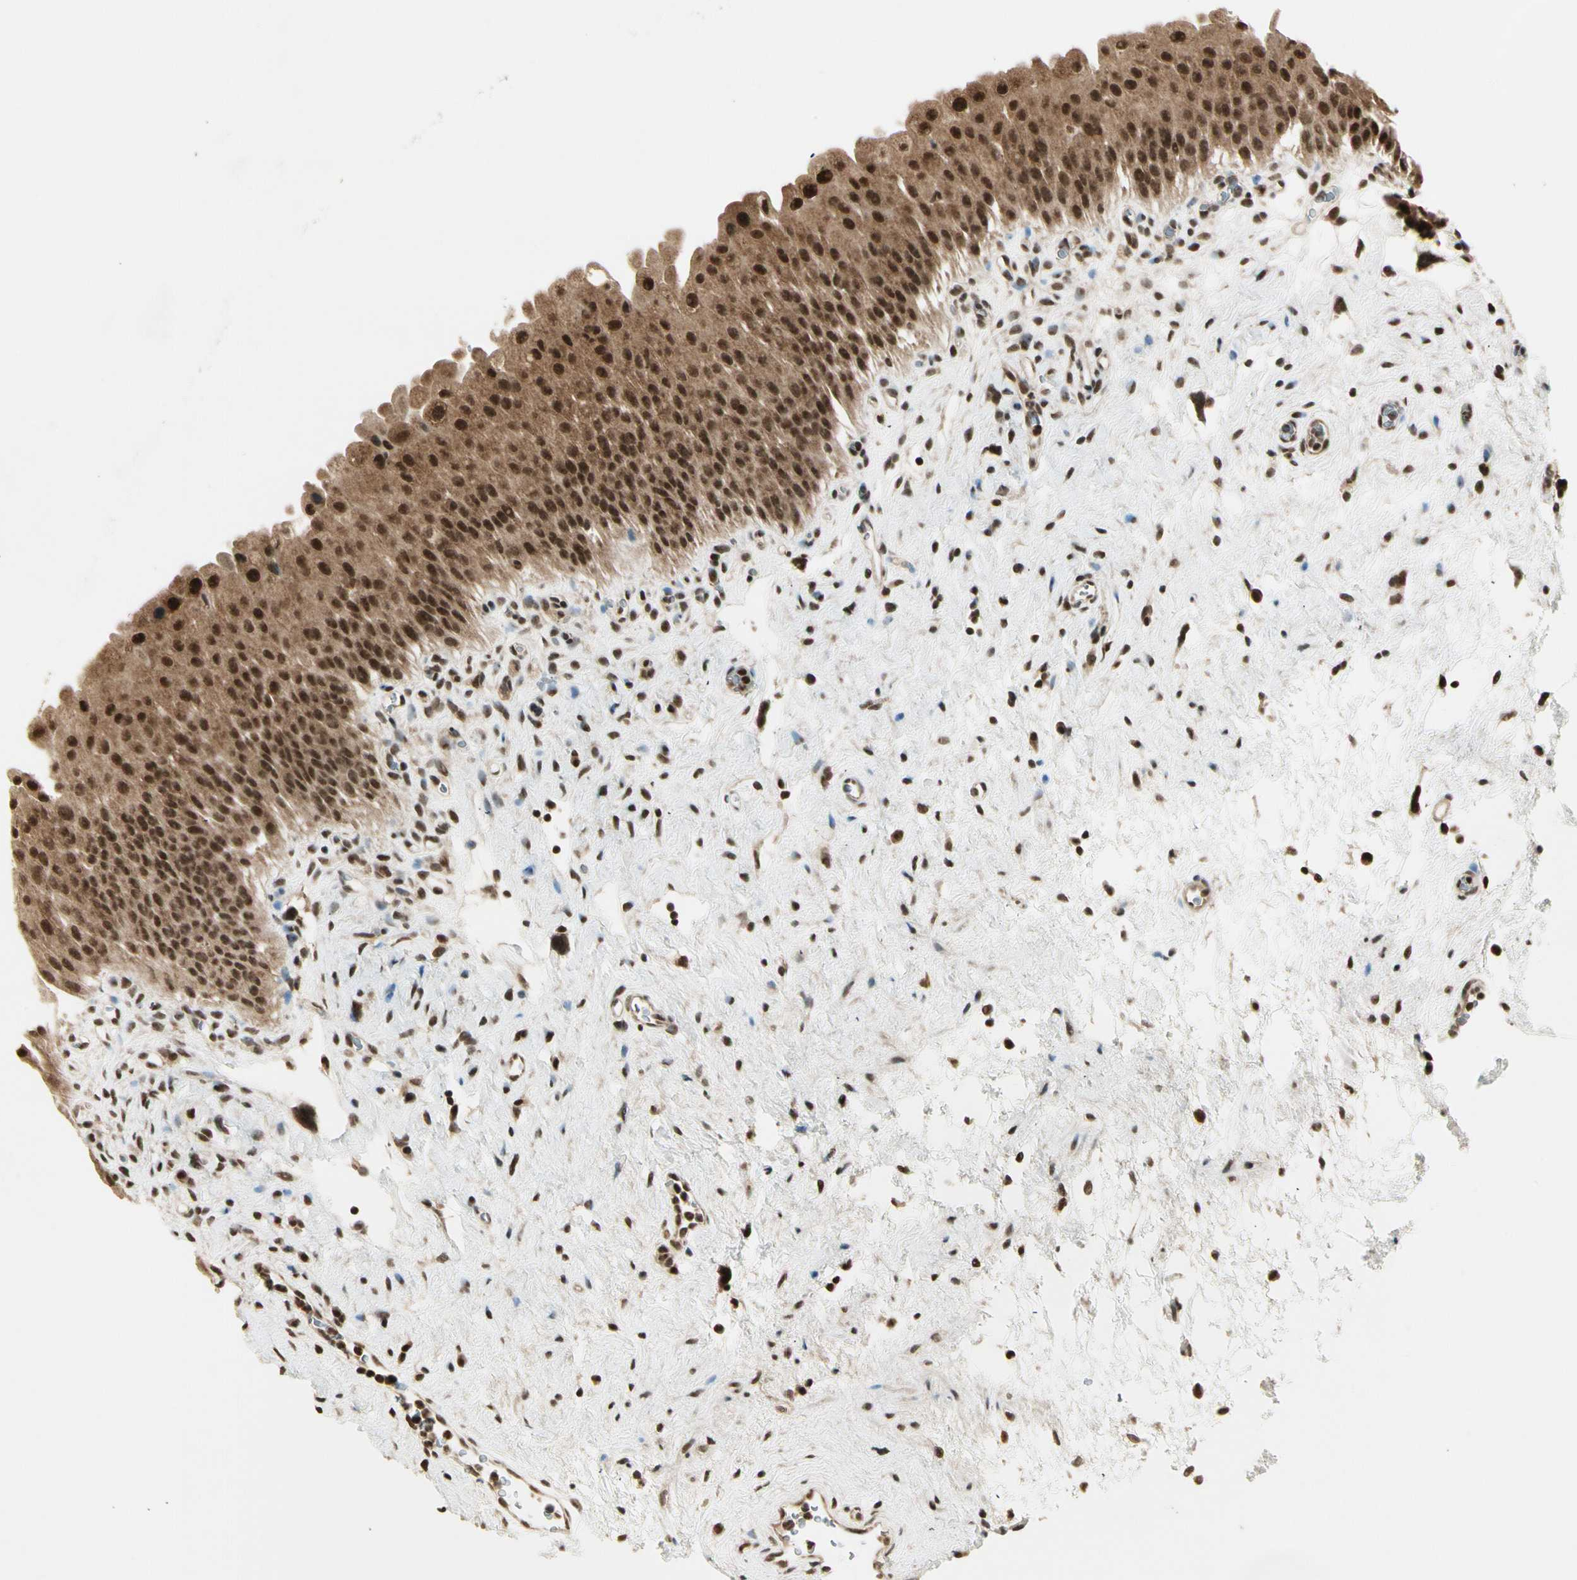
{"staining": {"intensity": "moderate", "quantity": ">75%", "location": "cytoplasmic/membranous,nuclear"}, "tissue": "urinary bladder", "cell_type": "Urothelial cells", "image_type": "normal", "snomed": [{"axis": "morphology", "description": "Normal tissue, NOS"}, {"axis": "morphology", "description": "Urothelial carcinoma, High grade"}, {"axis": "topography", "description": "Urinary bladder"}], "caption": "A photomicrograph of human urinary bladder stained for a protein exhibits moderate cytoplasmic/membranous,nuclear brown staining in urothelial cells.", "gene": "SMN2", "patient": {"sex": "male", "age": 46}}